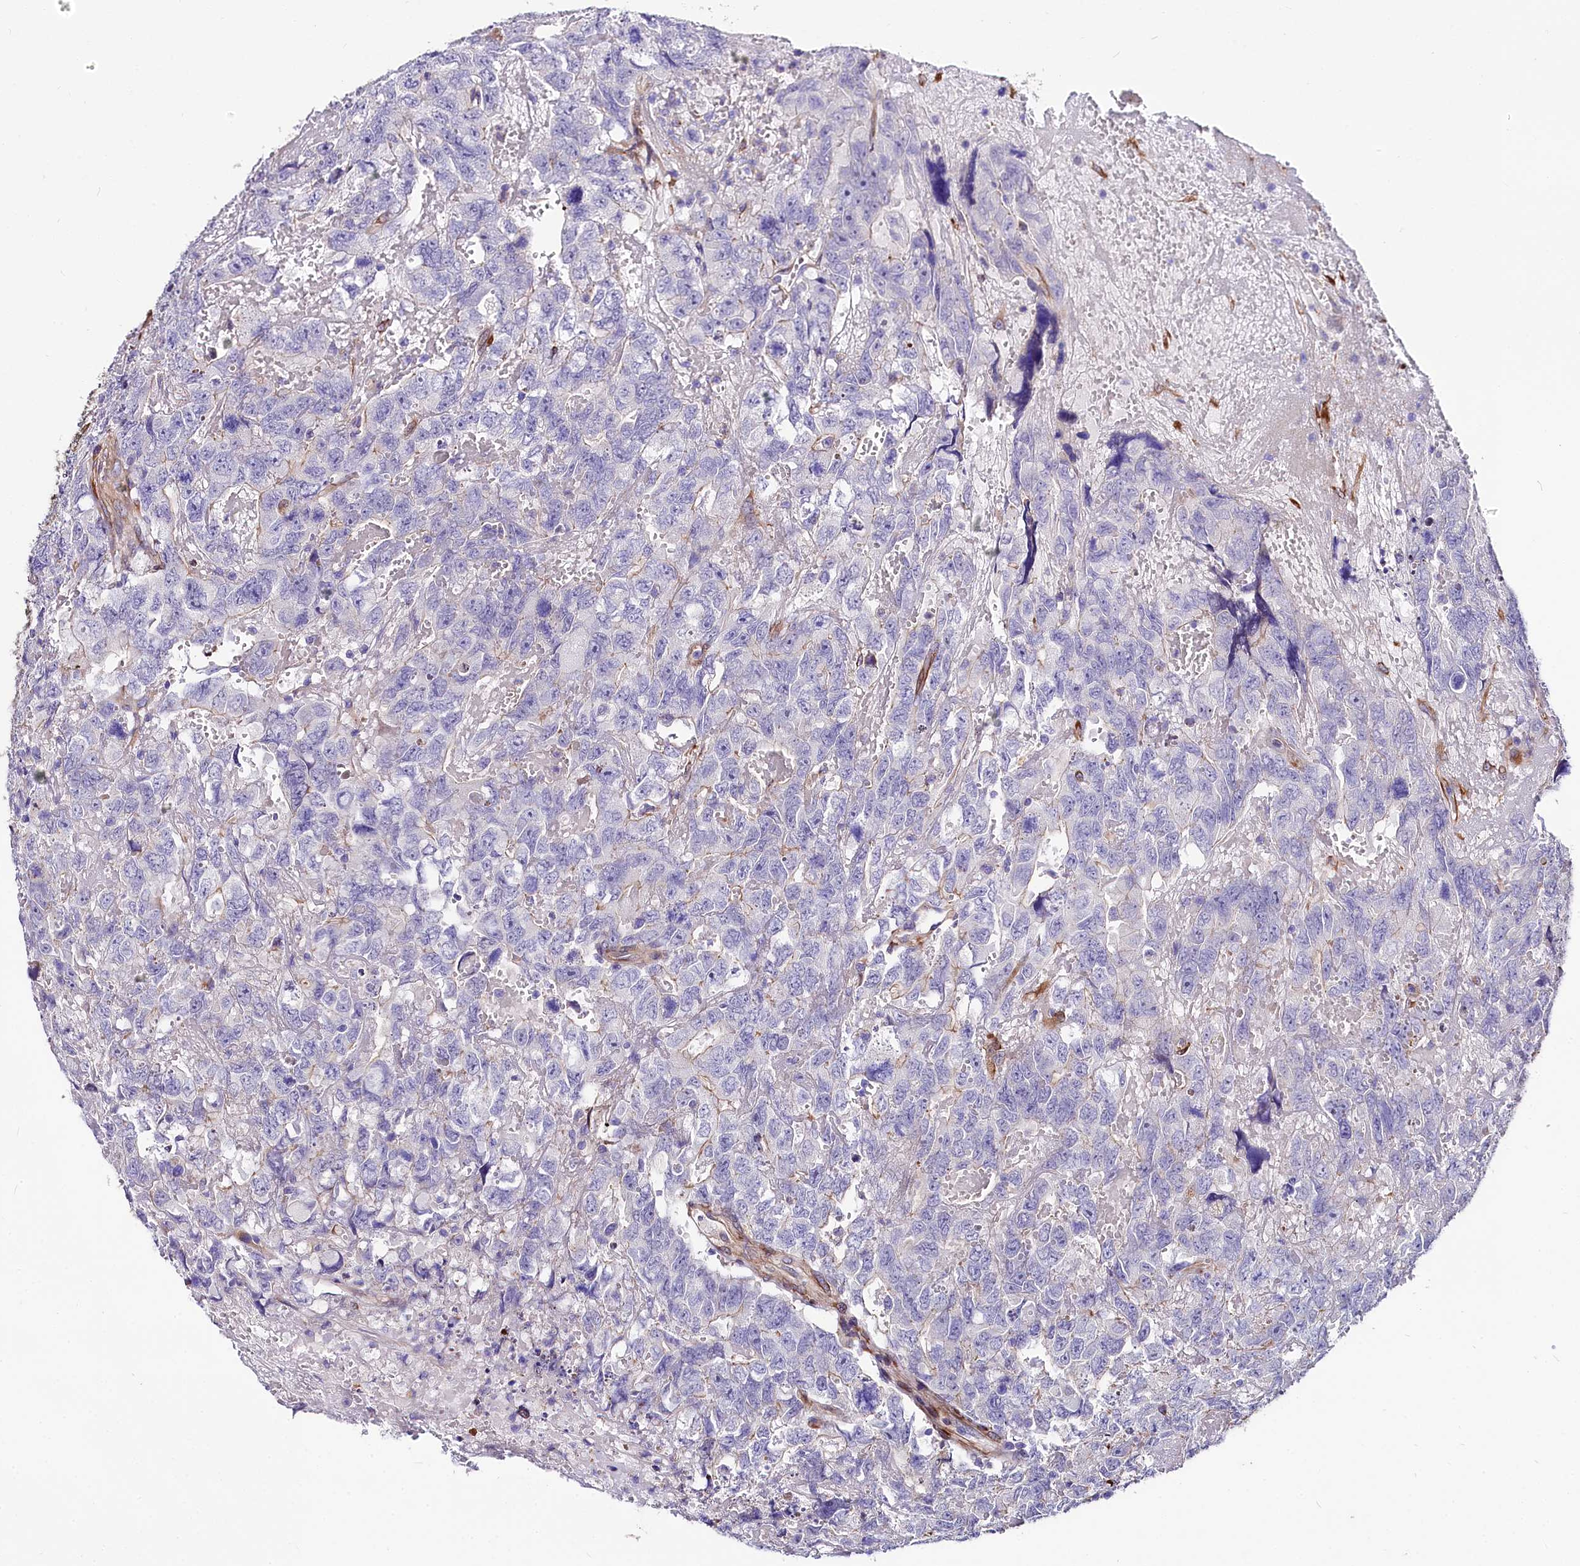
{"staining": {"intensity": "negative", "quantity": "none", "location": "none"}, "tissue": "testis cancer", "cell_type": "Tumor cells", "image_type": "cancer", "snomed": [{"axis": "morphology", "description": "Carcinoma, Embryonal, NOS"}, {"axis": "topography", "description": "Testis"}], "caption": "This is an immunohistochemistry (IHC) photomicrograph of human testis cancer. There is no expression in tumor cells.", "gene": "FCHSD2", "patient": {"sex": "male", "age": 45}}